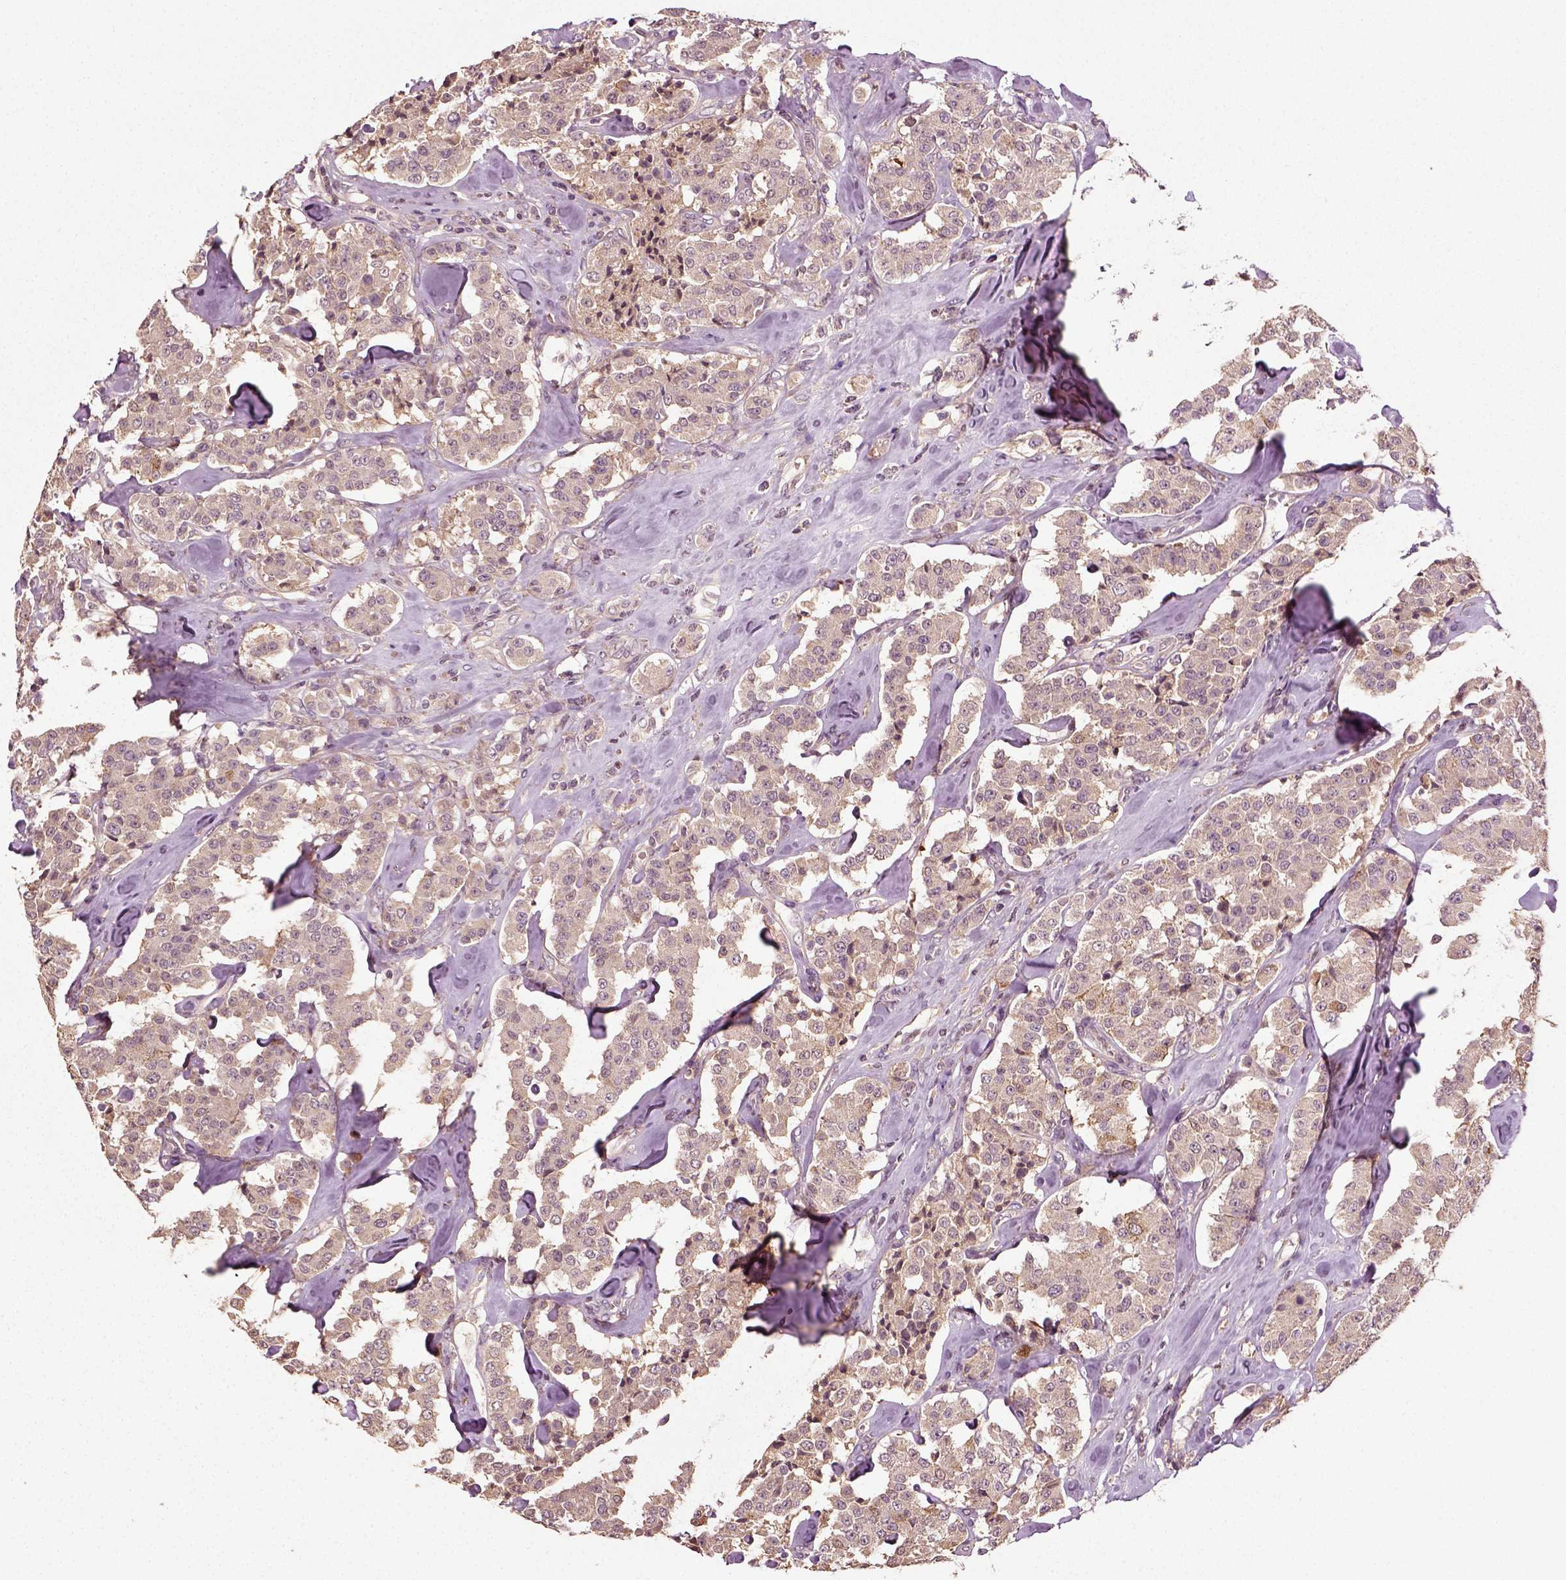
{"staining": {"intensity": "weak", "quantity": ">75%", "location": "cytoplasmic/membranous"}, "tissue": "carcinoid", "cell_type": "Tumor cells", "image_type": "cancer", "snomed": [{"axis": "morphology", "description": "Carcinoid, malignant, NOS"}, {"axis": "topography", "description": "Pancreas"}], "caption": "The micrograph exhibits staining of carcinoid (malignant), revealing weak cytoplasmic/membranous protein staining (brown color) within tumor cells.", "gene": "ERV3-1", "patient": {"sex": "male", "age": 41}}